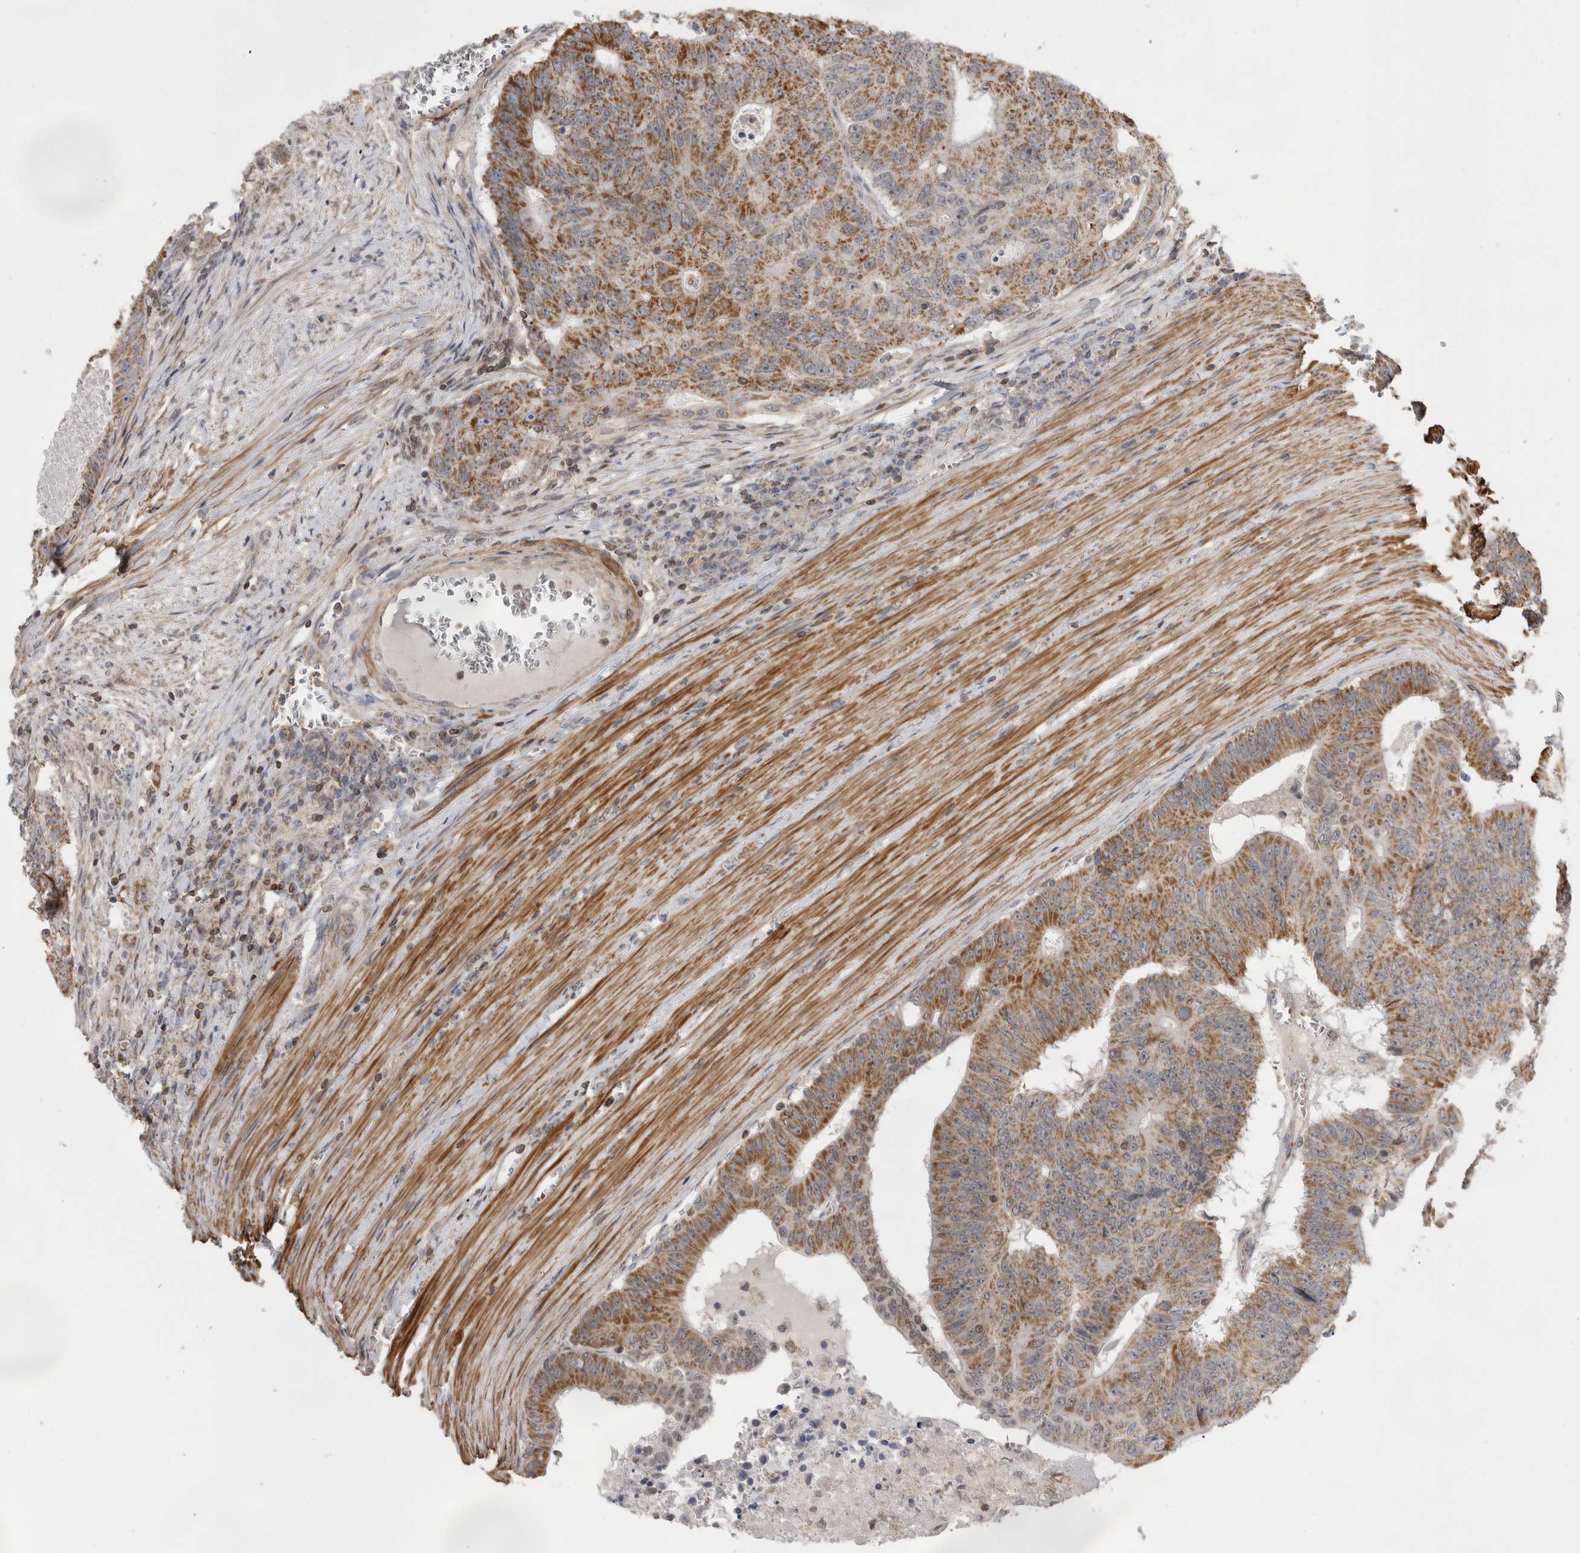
{"staining": {"intensity": "strong", "quantity": "25%-75%", "location": "cytoplasmic/membranous"}, "tissue": "colorectal cancer", "cell_type": "Tumor cells", "image_type": "cancer", "snomed": [{"axis": "morphology", "description": "Adenocarcinoma, NOS"}, {"axis": "topography", "description": "Colon"}], "caption": "Immunohistochemistry micrograph of neoplastic tissue: colorectal cancer (adenocarcinoma) stained using immunohistochemistry reveals high levels of strong protein expression localized specifically in the cytoplasmic/membranous of tumor cells, appearing as a cytoplasmic/membranous brown color.", "gene": "DARS2", "patient": {"sex": "male", "age": 87}}